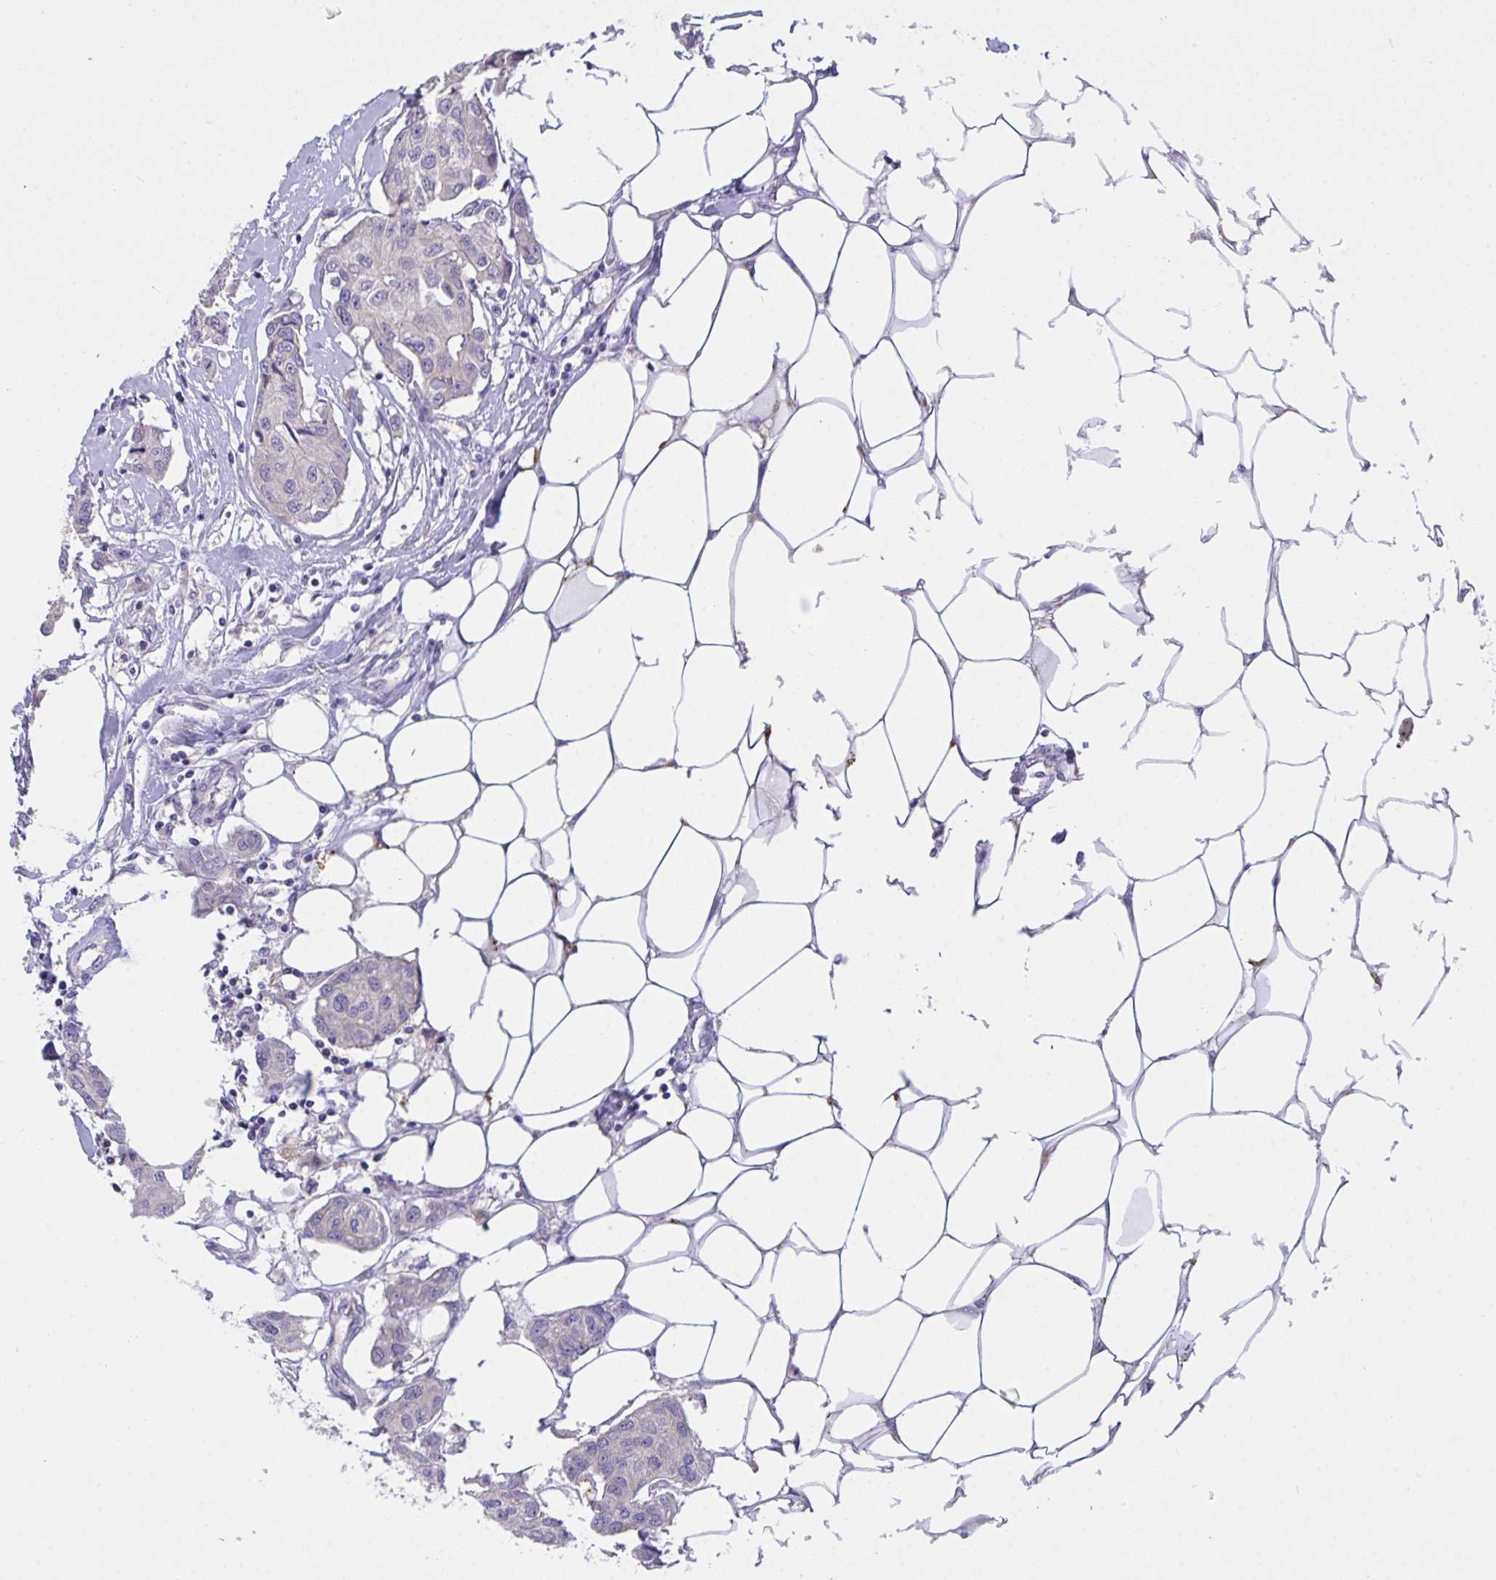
{"staining": {"intensity": "negative", "quantity": "none", "location": "none"}, "tissue": "breast cancer", "cell_type": "Tumor cells", "image_type": "cancer", "snomed": [{"axis": "morphology", "description": "Duct carcinoma"}, {"axis": "topography", "description": "Breast"}, {"axis": "topography", "description": "Lymph node"}], "caption": "The photomicrograph reveals no staining of tumor cells in breast infiltrating ductal carcinoma.", "gene": "ZNF581", "patient": {"sex": "female", "age": 80}}